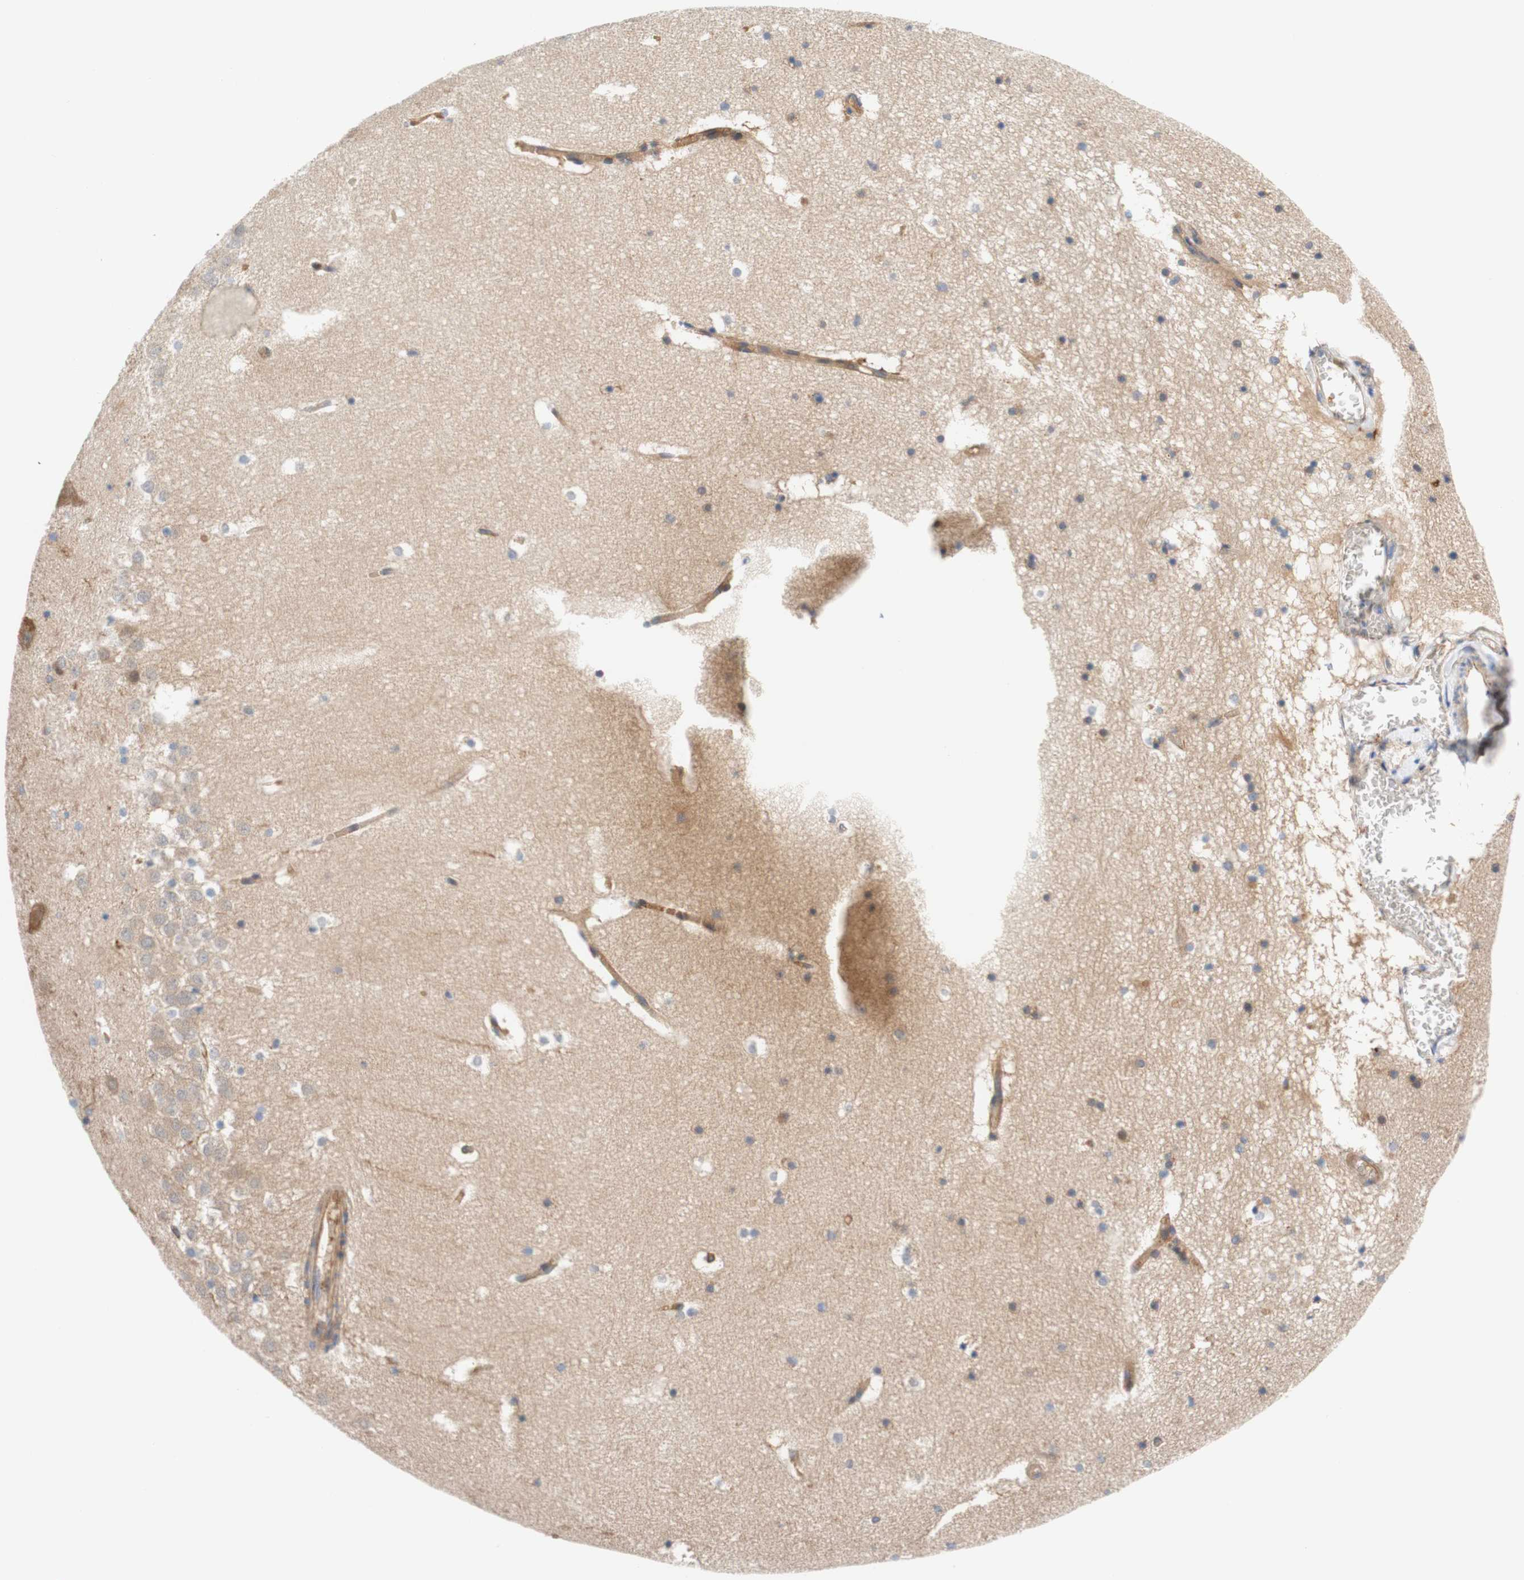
{"staining": {"intensity": "weak", "quantity": "<25%", "location": "cytoplasmic/membranous"}, "tissue": "hippocampus", "cell_type": "Glial cells", "image_type": "normal", "snomed": [{"axis": "morphology", "description": "Normal tissue, NOS"}, {"axis": "topography", "description": "Hippocampus"}], "caption": "IHC photomicrograph of benign hippocampus stained for a protein (brown), which reveals no expression in glial cells.", "gene": "STOM", "patient": {"sex": "male", "age": 45}}